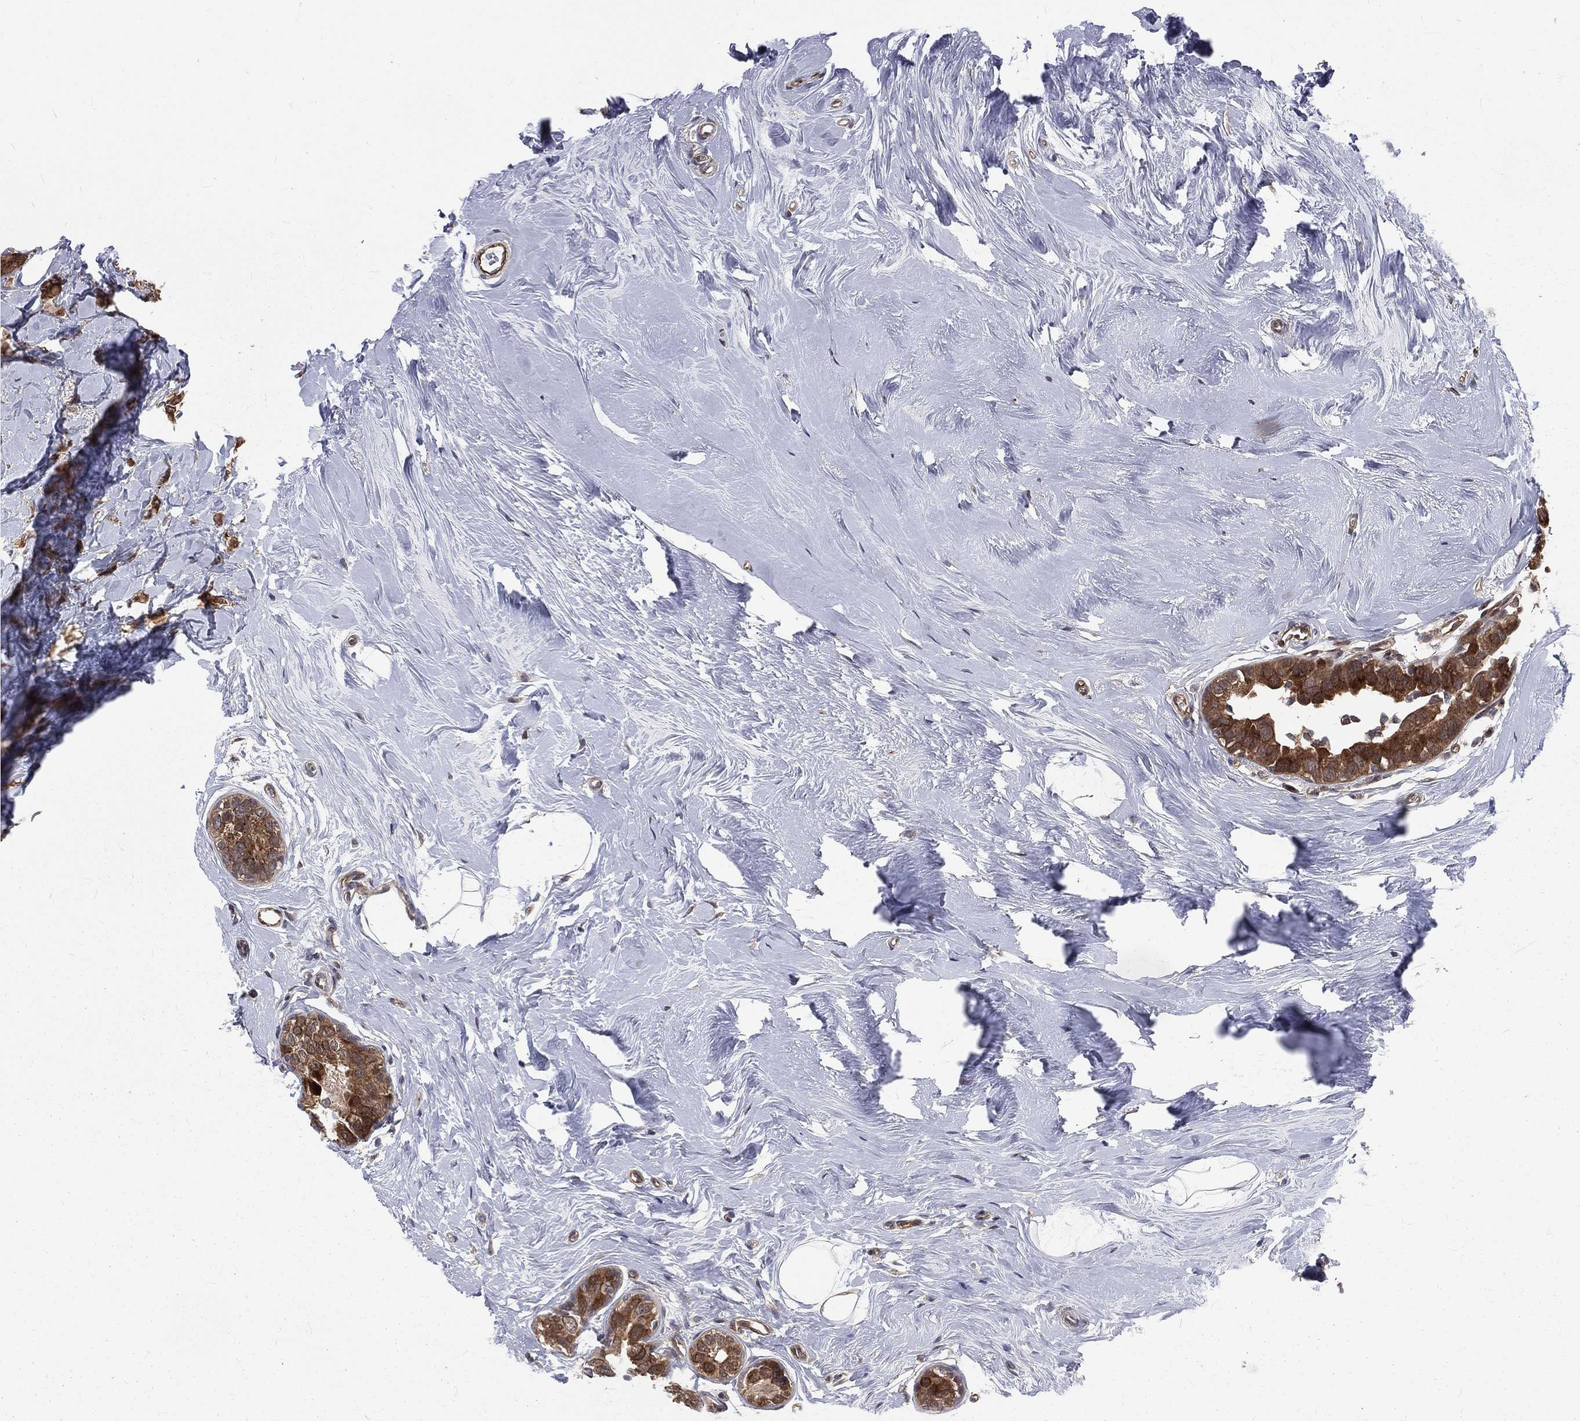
{"staining": {"intensity": "moderate", "quantity": ">75%", "location": "cytoplasmic/membranous"}, "tissue": "breast cancer", "cell_type": "Tumor cells", "image_type": "cancer", "snomed": [{"axis": "morphology", "description": "Duct carcinoma"}, {"axis": "topography", "description": "Breast"}], "caption": "Immunohistochemistry micrograph of breast cancer (invasive ductal carcinoma) stained for a protein (brown), which displays medium levels of moderate cytoplasmic/membranous expression in approximately >75% of tumor cells.", "gene": "ARL3", "patient": {"sex": "female", "age": 55}}